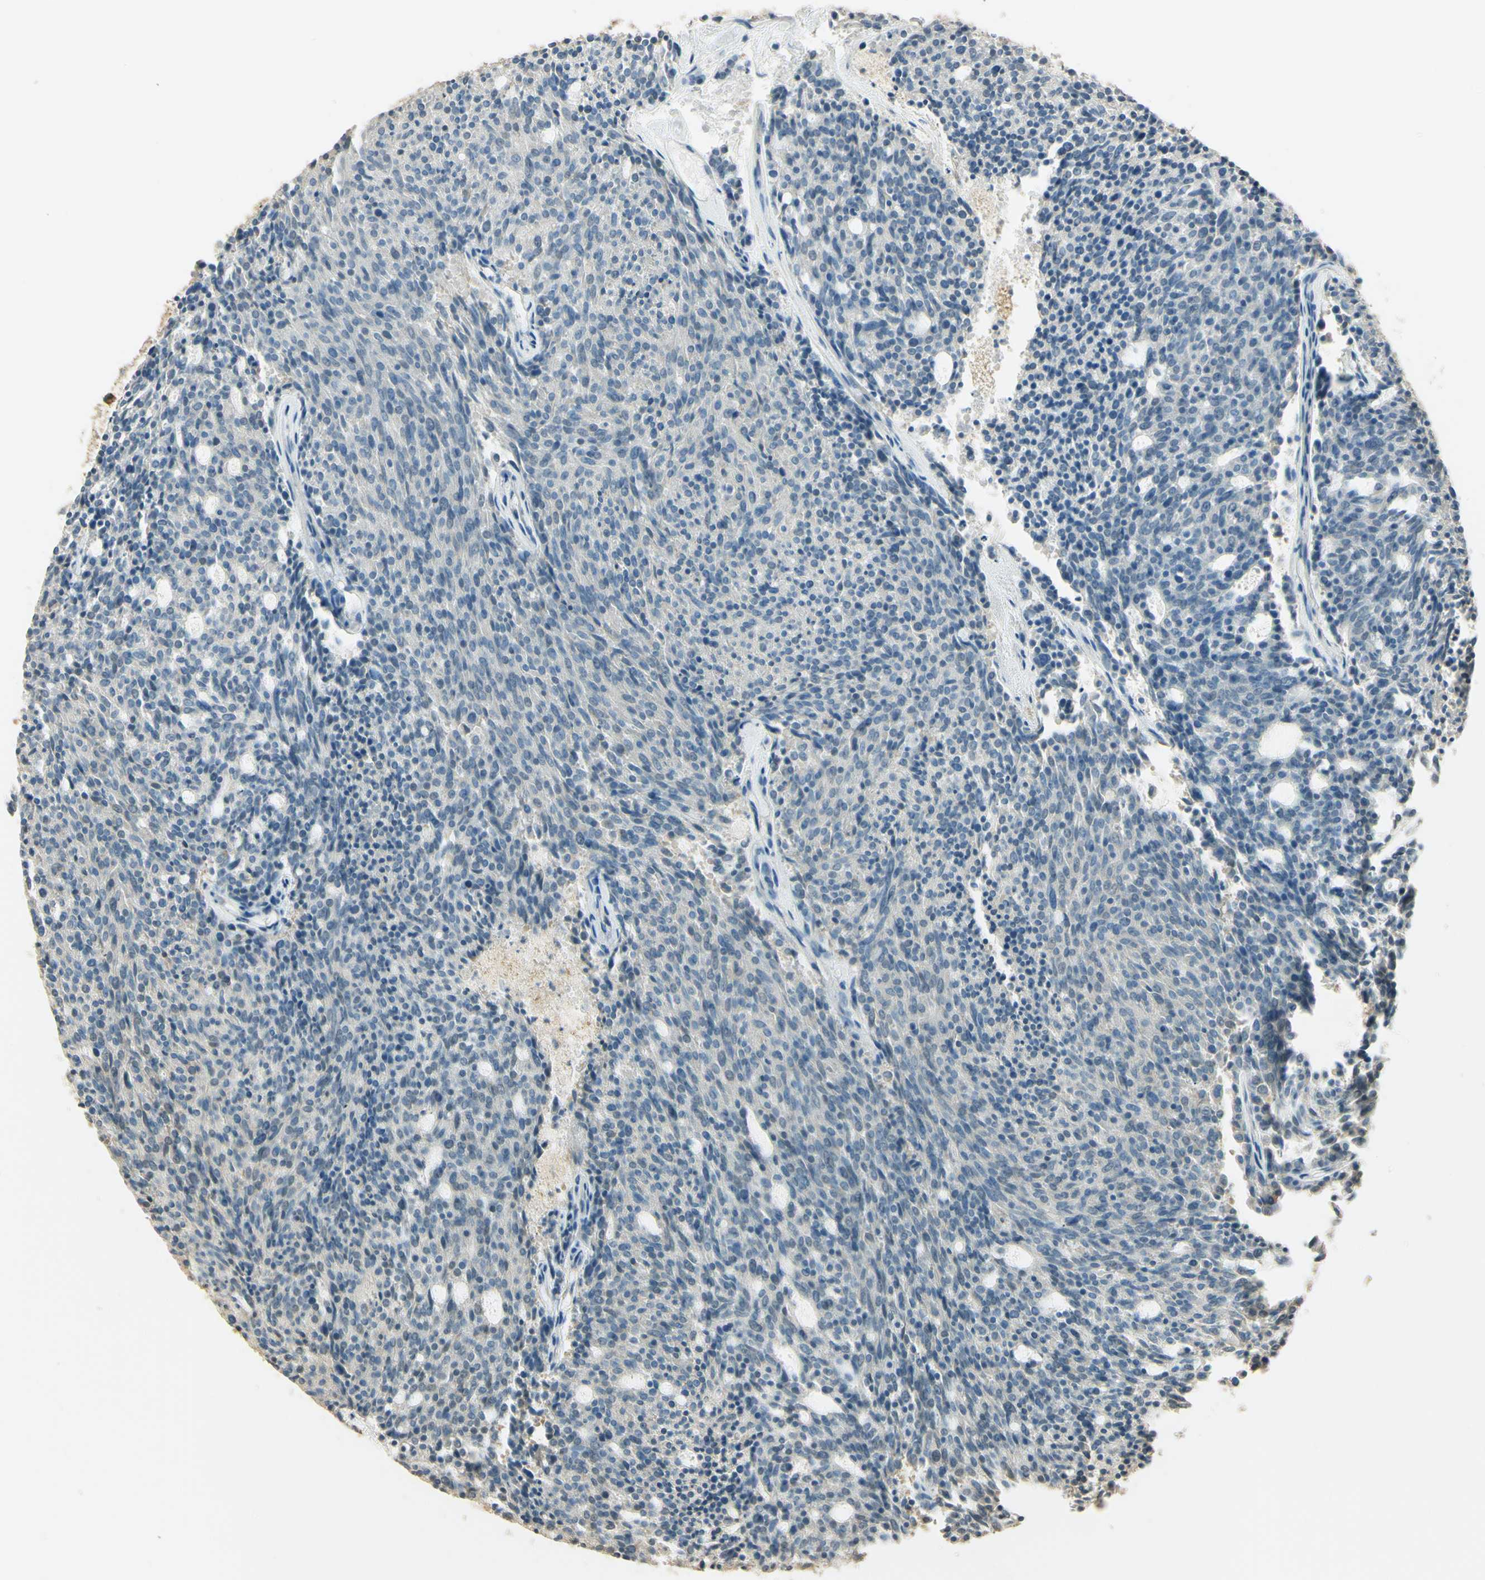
{"staining": {"intensity": "negative", "quantity": "none", "location": "none"}, "tissue": "carcinoid", "cell_type": "Tumor cells", "image_type": "cancer", "snomed": [{"axis": "morphology", "description": "Carcinoid, malignant, NOS"}, {"axis": "topography", "description": "Pancreas"}], "caption": "Tumor cells are negative for brown protein staining in carcinoid.", "gene": "UXS1", "patient": {"sex": "female", "age": 54}}